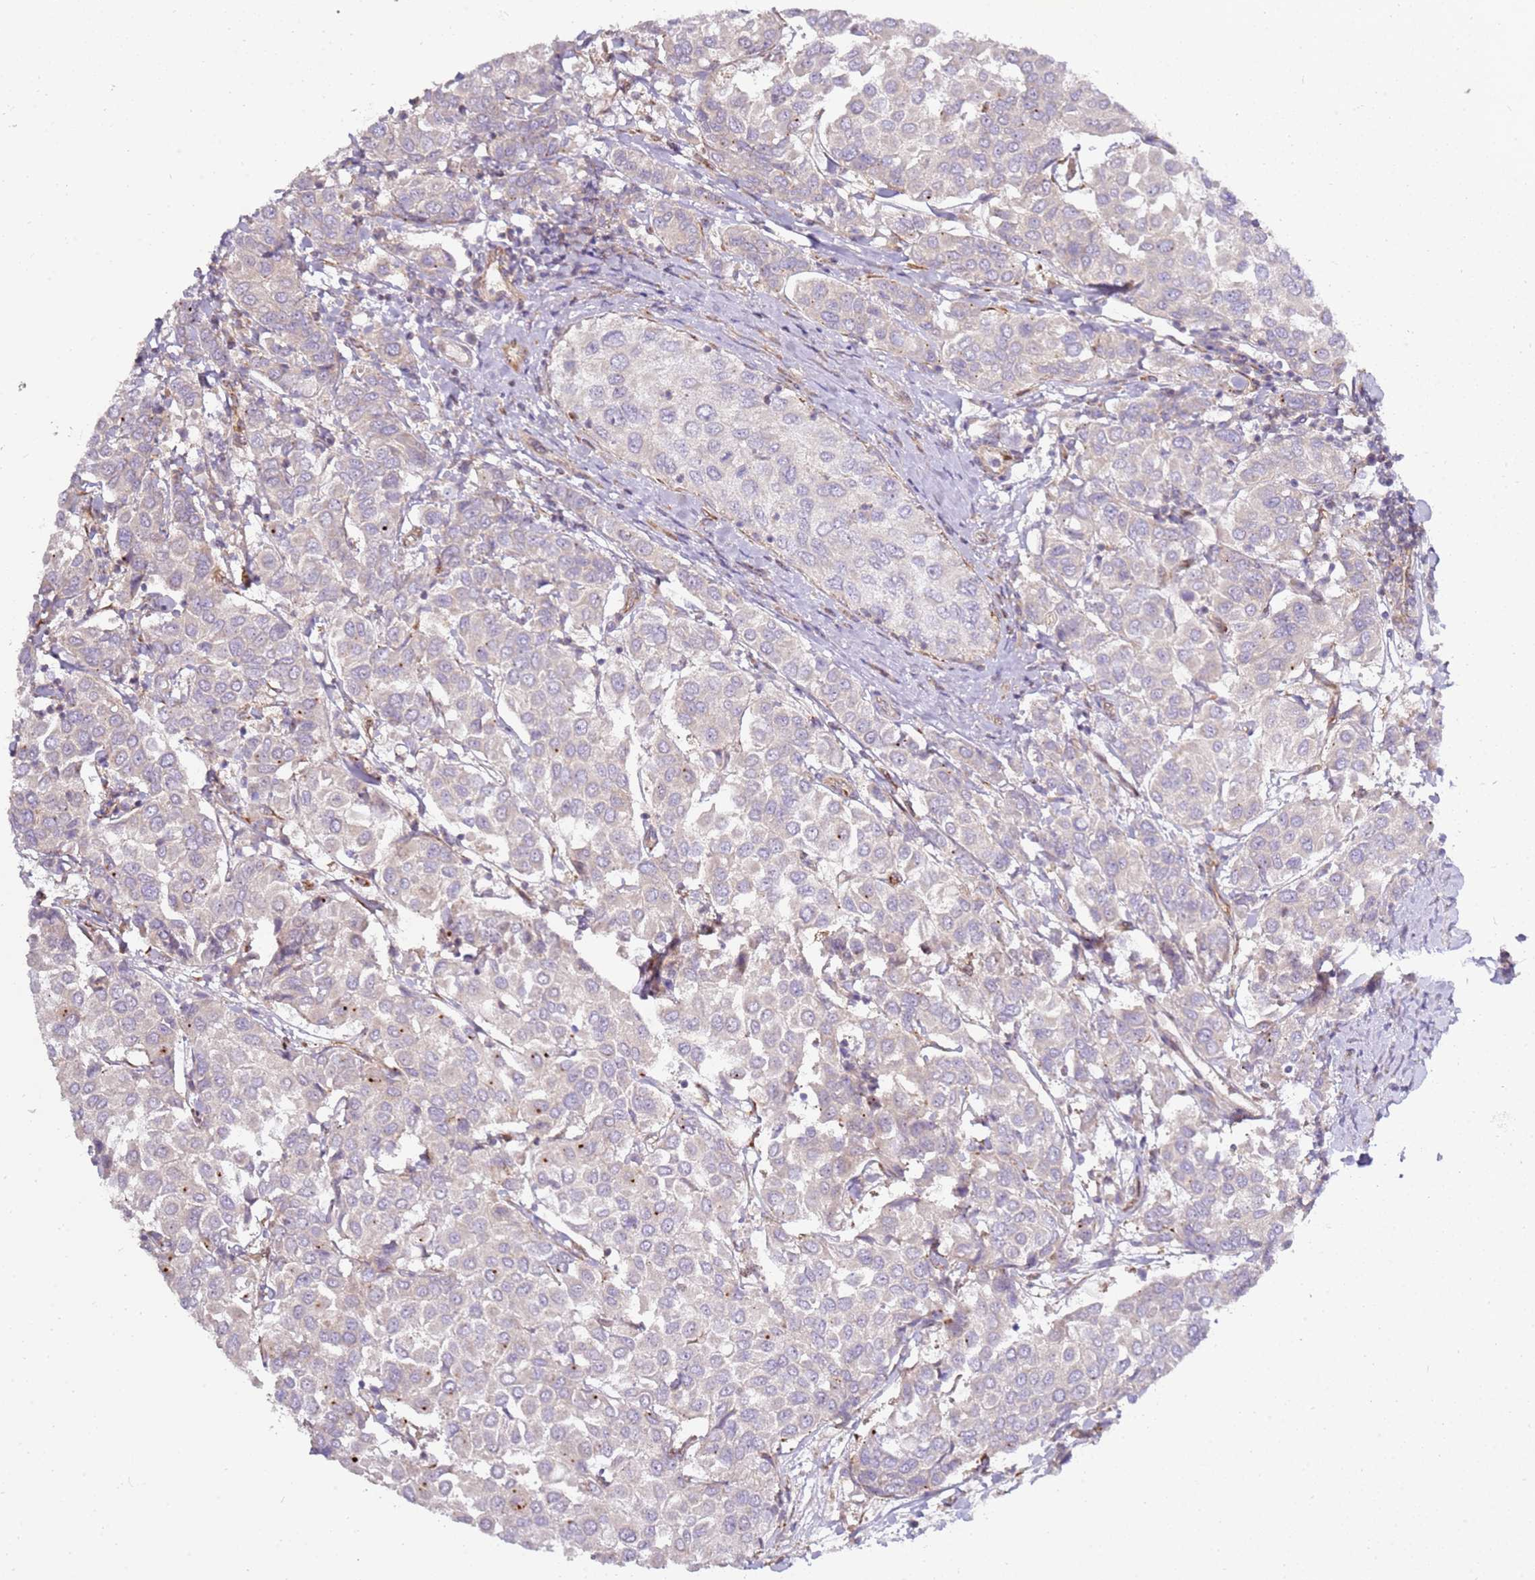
{"staining": {"intensity": "negative", "quantity": "none", "location": "none"}, "tissue": "breast cancer", "cell_type": "Tumor cells", "image_type": "cancer", "snomed": [{"axis": "morphology", "description": "Duct carcinoma"}, {"axis": "topography", "description": "Breast"}], "caption": "An image of human breast cancer is negative for staining in tumor cells.", "gene": "GRAP", "patient": {"sex": "female", "age": 55}}